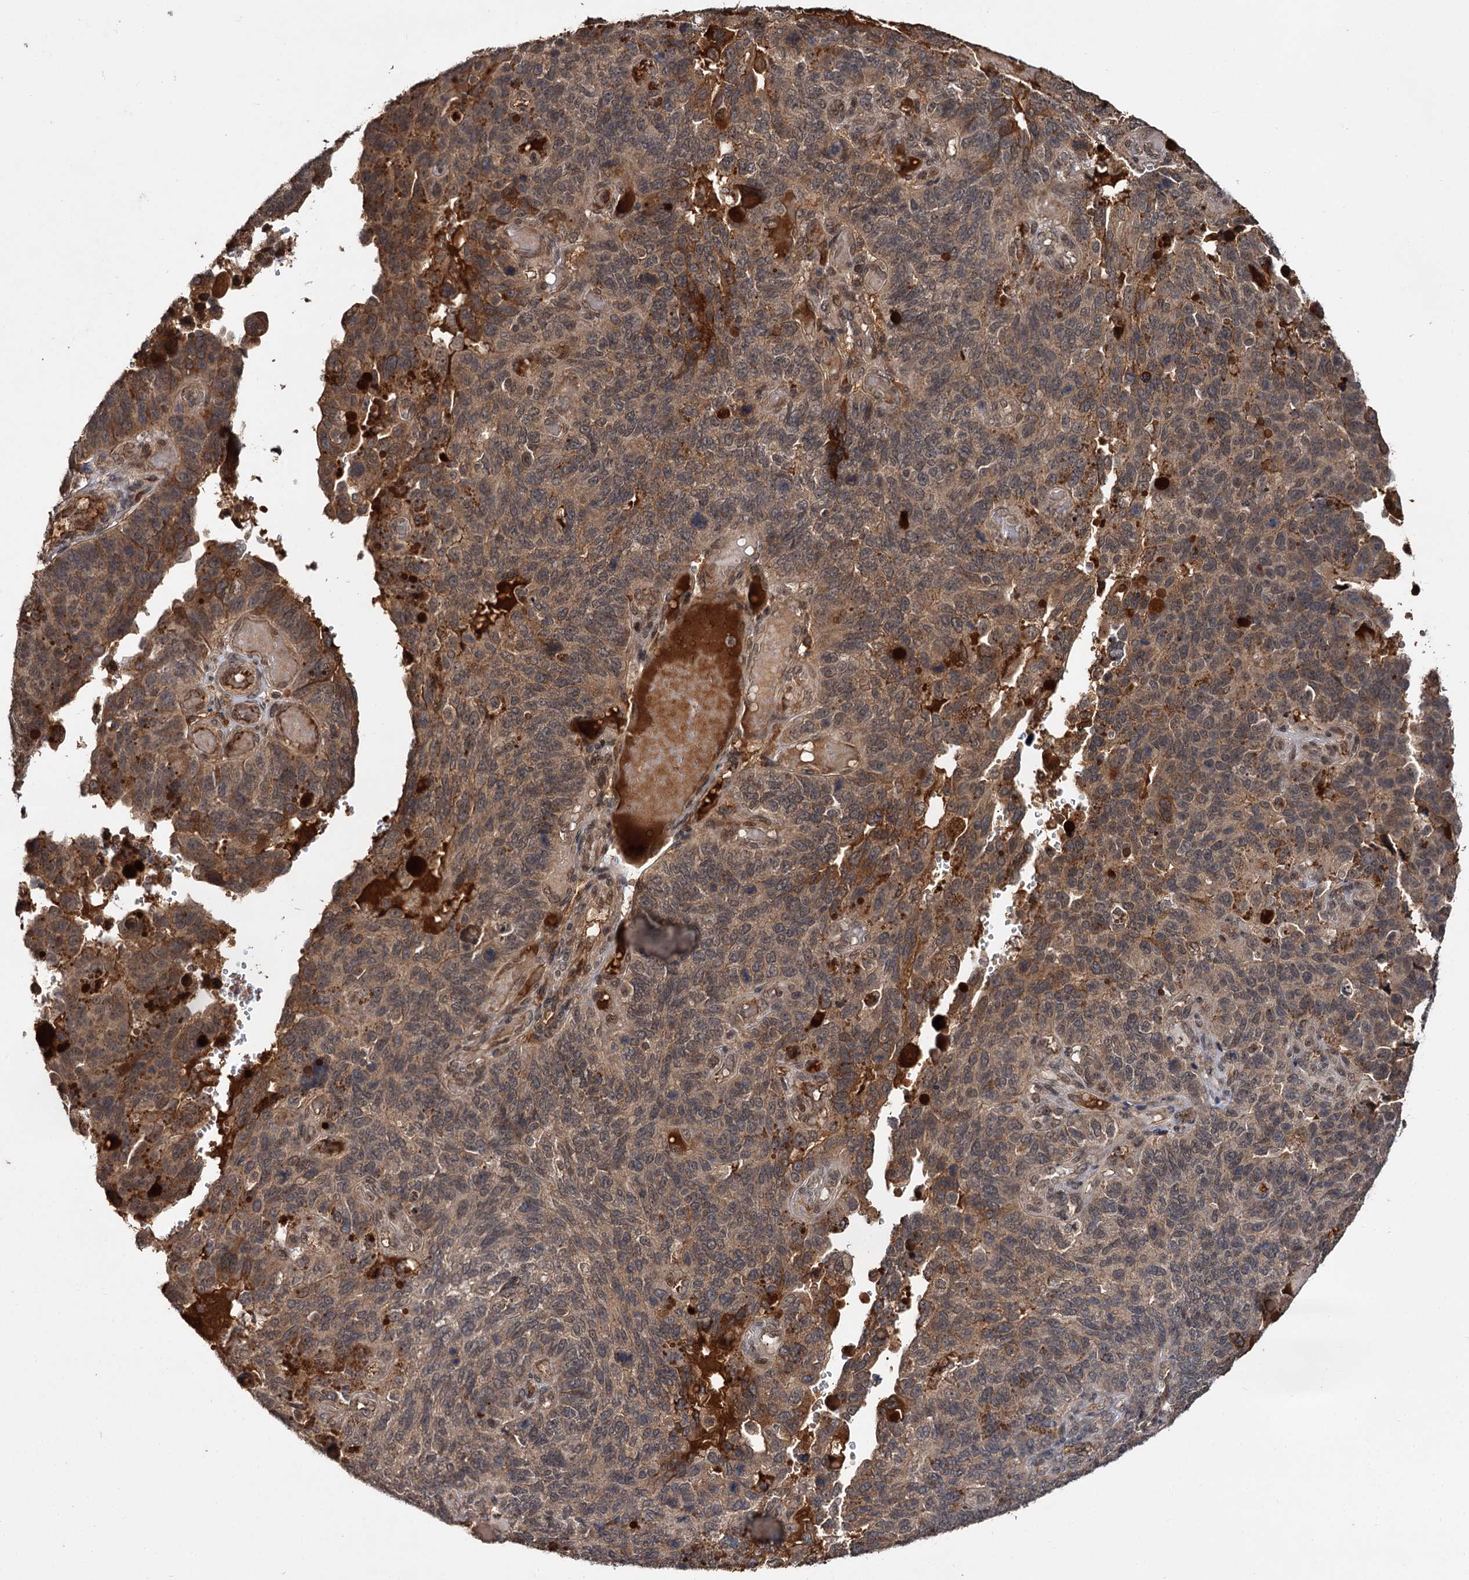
{"staining": {"intensity": "weak", "quantity": ">75%", "location": "cytoplasmic/membranous"}, "tissue": "endometrial cancer", "cell_type": "Tumor cells", "image_type": "cancer", "snomed": [{"axis": "morphology", "description": "Adenocarcinoma, NOS"}, {"axis": "topography", "description": "Endometrium"}], "caption": "This micrograph reveals immunohistochemistry staining of human endometrial cancer, with low weak cytoplasmic/membranous positivity in approximately >75% of tumor cells.", "gene": "MBD6", "patient": {"sex": "female", "age": 66}}